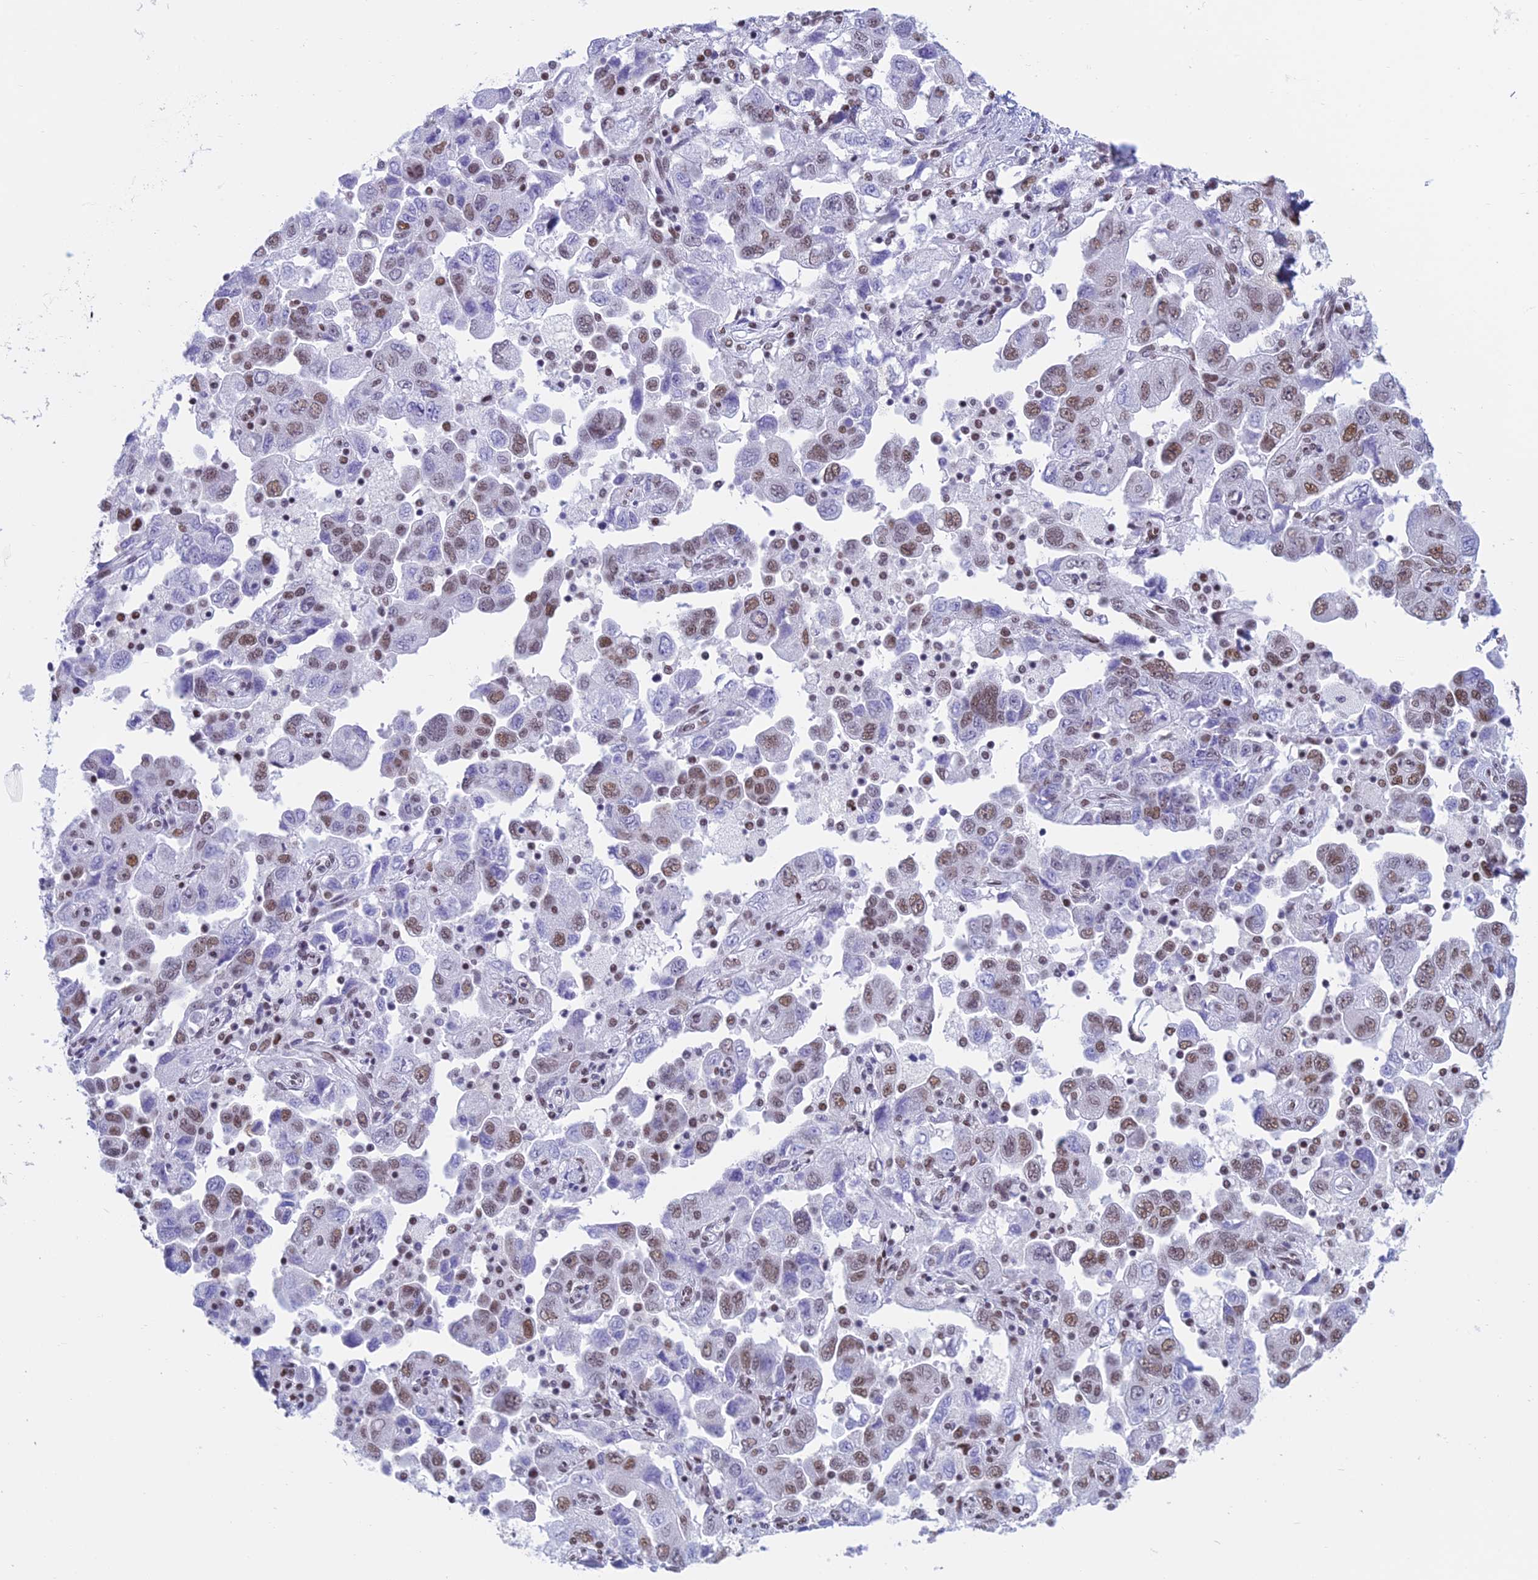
{"staining": {"intensity": "moderate", "quantity": ">75%", "location": "nuclear"}, "tissue": "ovarian cancer", "cell_type": "Tumor cells", "image_type": "cancer", "snomed": [{"axis": "morphology", "description": "Carcinoma, NOS"}, {"axis": "morphology", "description": "Cystadenocarcinoma, serous, NOS"}, {"axis": "topography", "description": "Ovary"}], "caption": "Human ovarian cancer (carcinoma) stained with a brown dye exhibits moderate nuclear positive expression in approximately >75% of tumor cells.", "gene": "CDC26", "patient": {"sex": "female", "age": 69}}